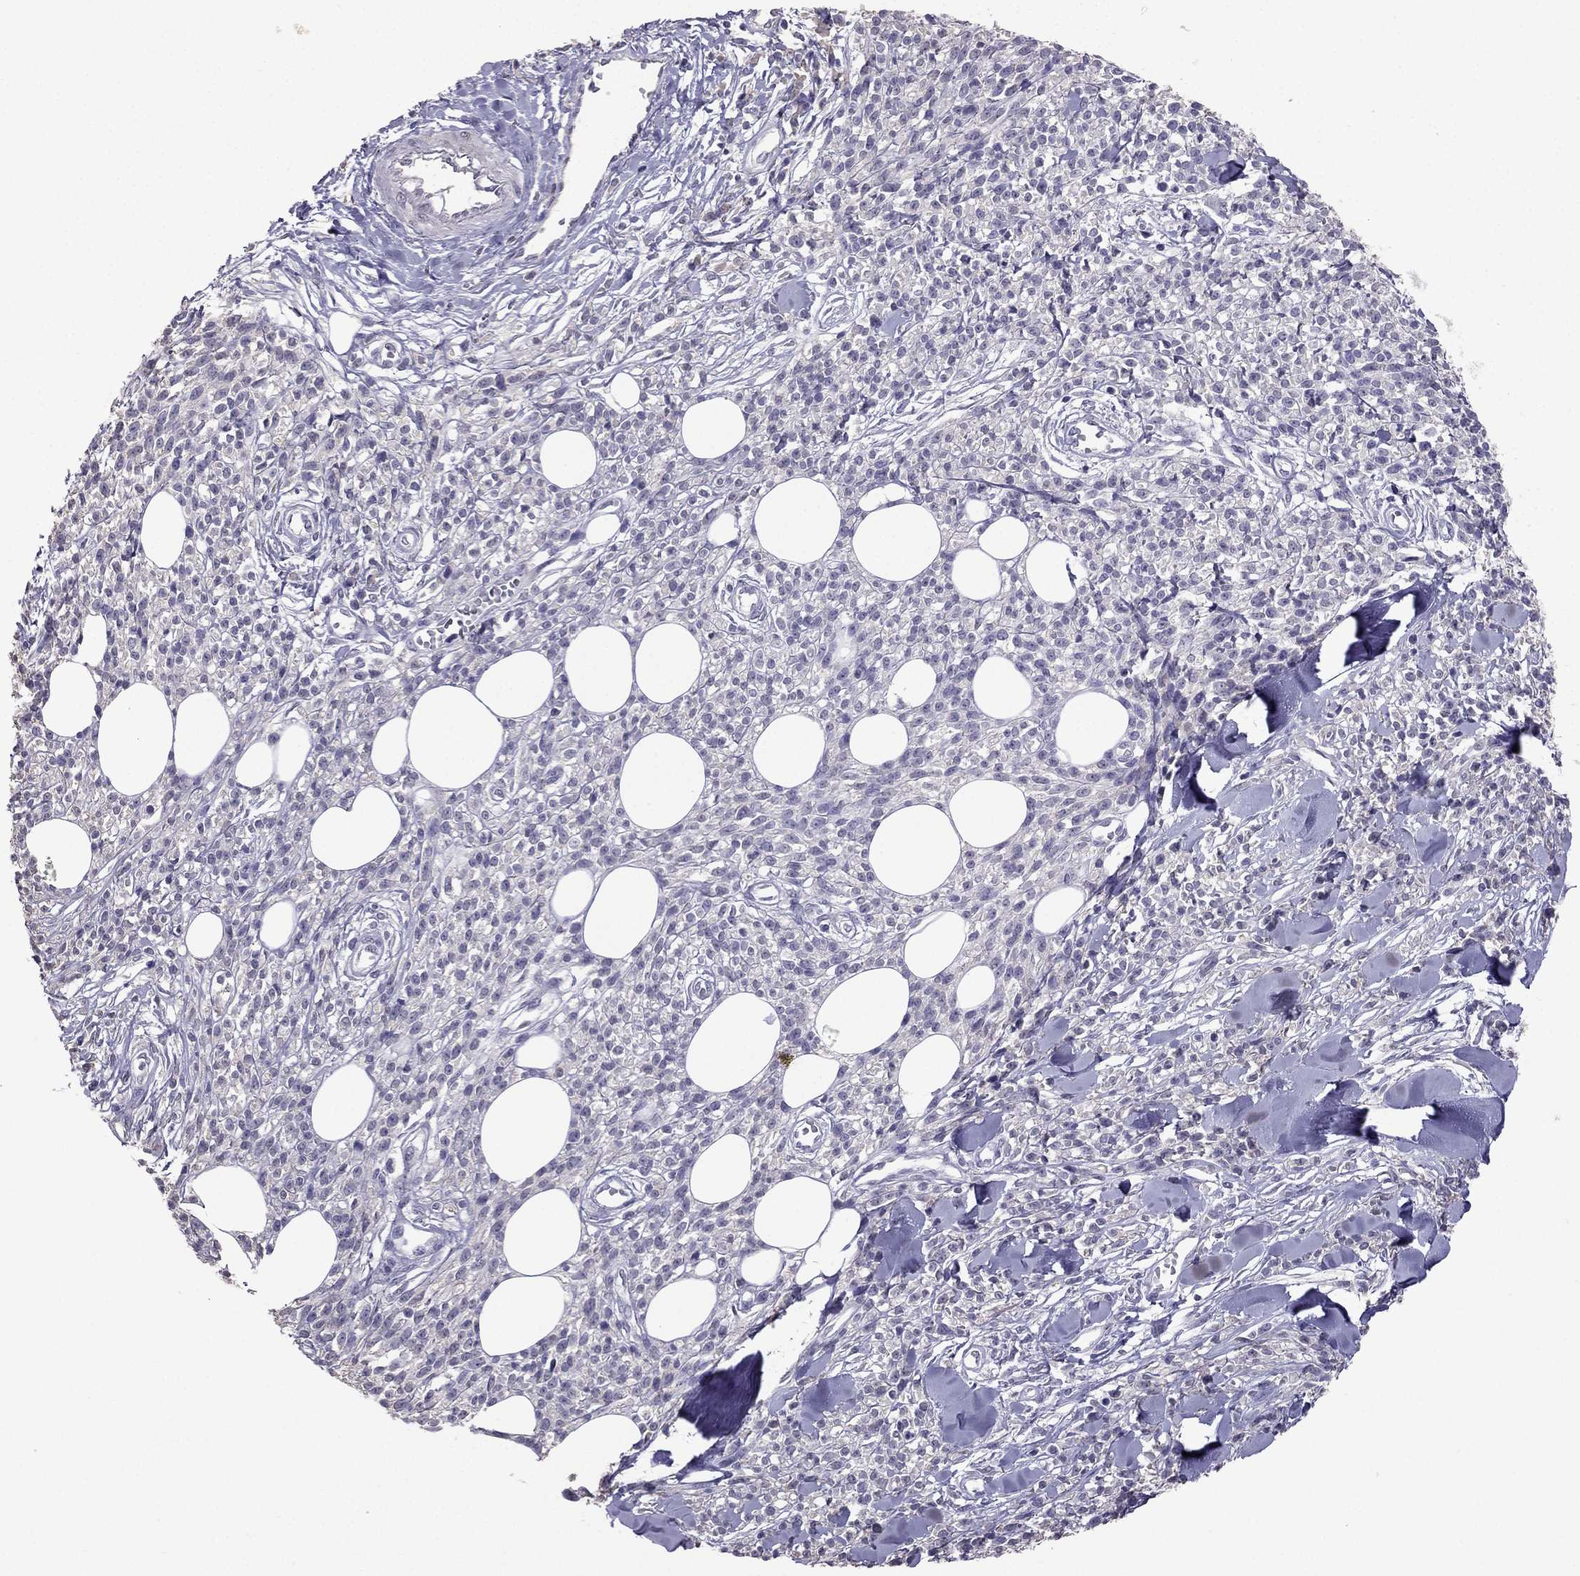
{"staining": {"intensity": "negative", "quantity": "none", "location": "none"}, "tissue": "melanoma", "cell_type": "Tumor cells", "image_type": "cancer", "snomed": [{"axis": "morphology", "description": "Malignant melanoma, NOS"}, {"axis": "topography", "description": "Skin"}, {"axis": "topography", "description": "Skin of trunk"}], "caption": "Photomicrograph shows no significant protein staining in tumor cells of melanoma.", "gene": "SCG5", "patient": {"sex": "male", "age": 74}}